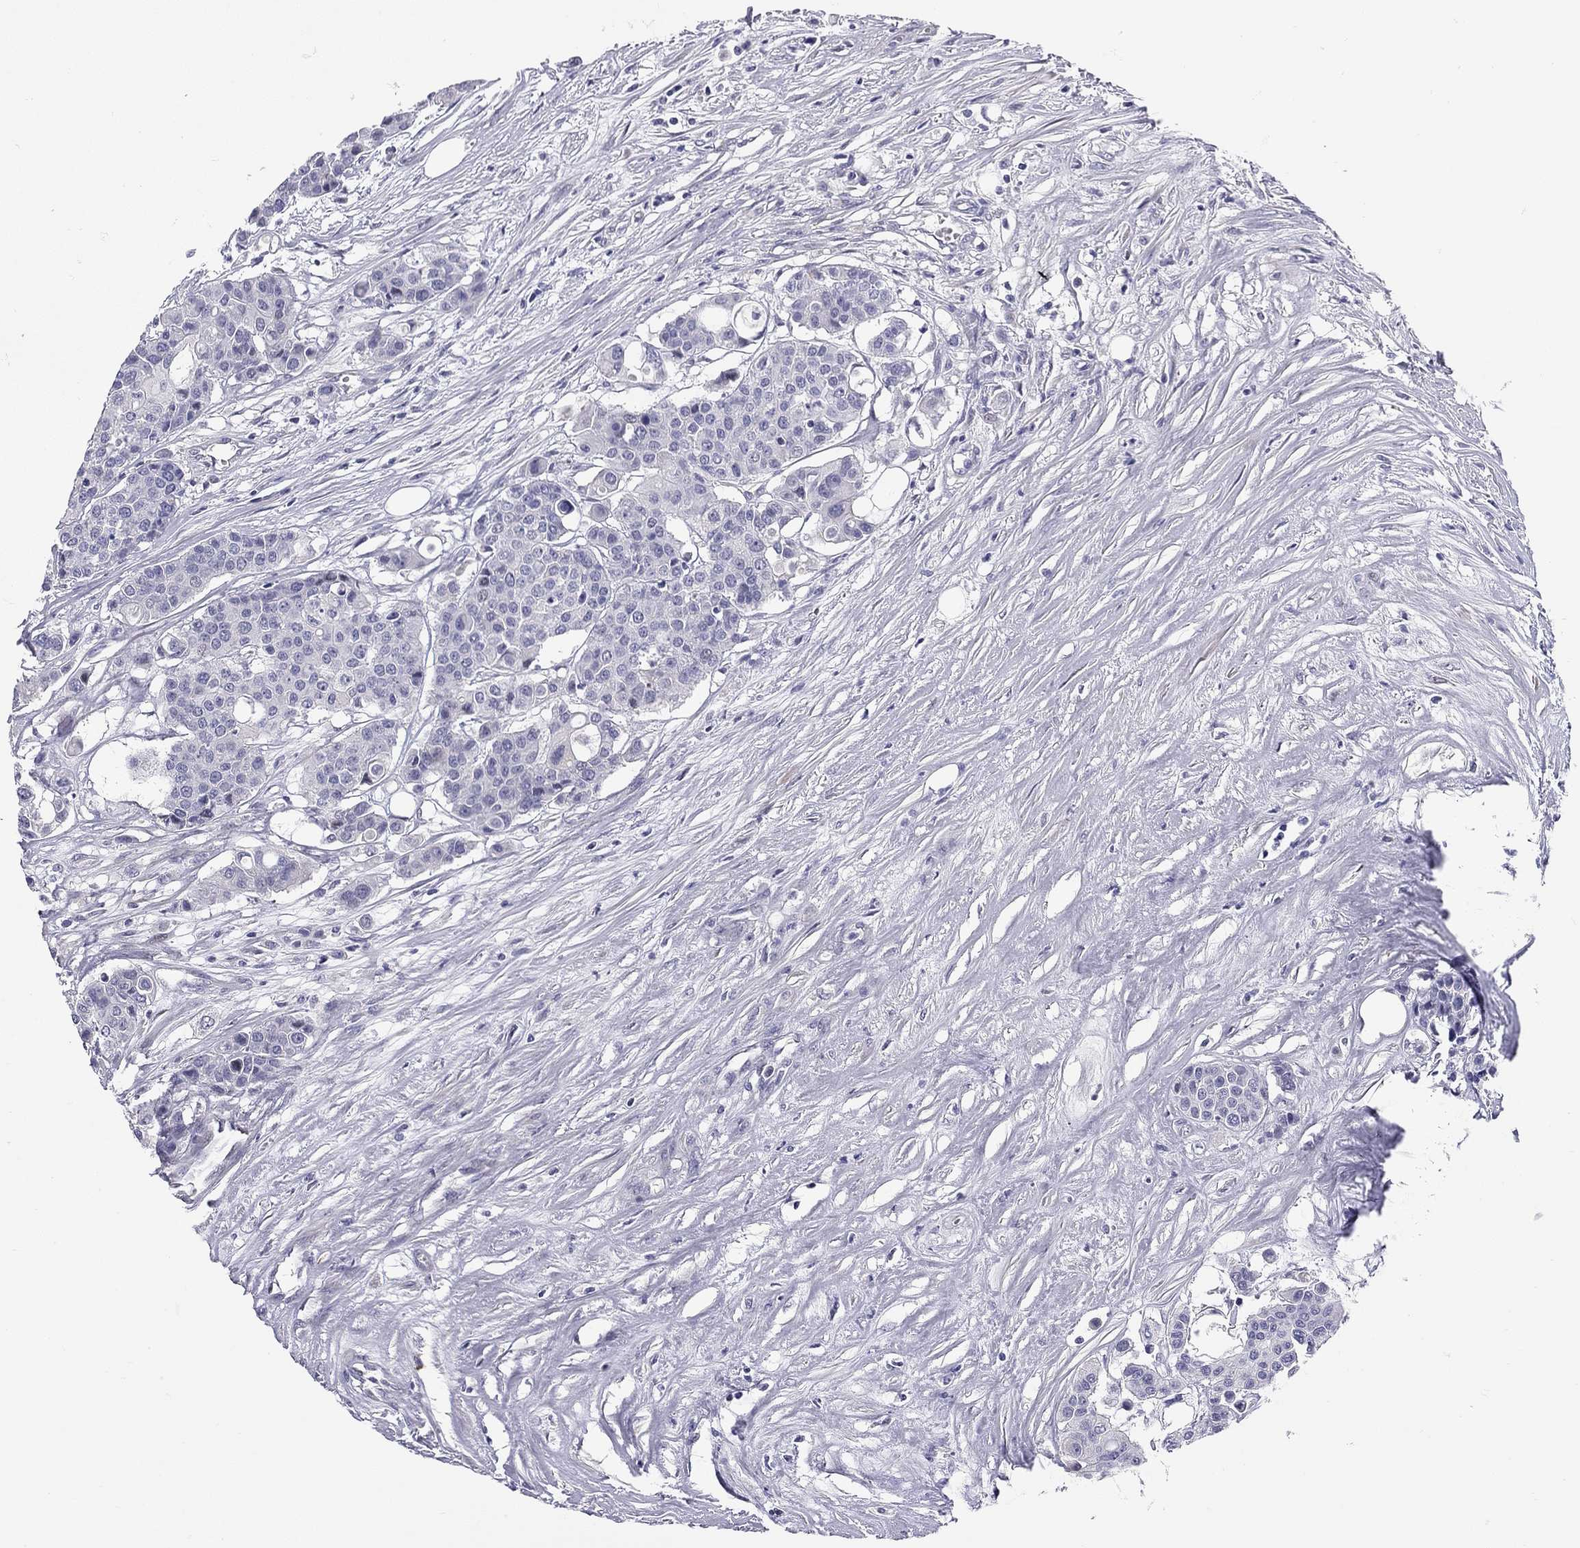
{"staining": {"intensity": "negative", "quantity": "none", "location": "none"}, "tissue": "carcinoid", "cell_type": "Tumor cells", "image_type": "cancer", "snomed": [{"axis": "morphology", "description": "Carcinoid, malignant, NOS"}, {"axis": "topography", "description": "Colon"}], "caption": "This is a image of immunohistochemistry staining of malignant carcinoid, which shows no positivity in tumor cells.", "gene": "C8orf88", "patient": {"sex": "male", "age": 81}}